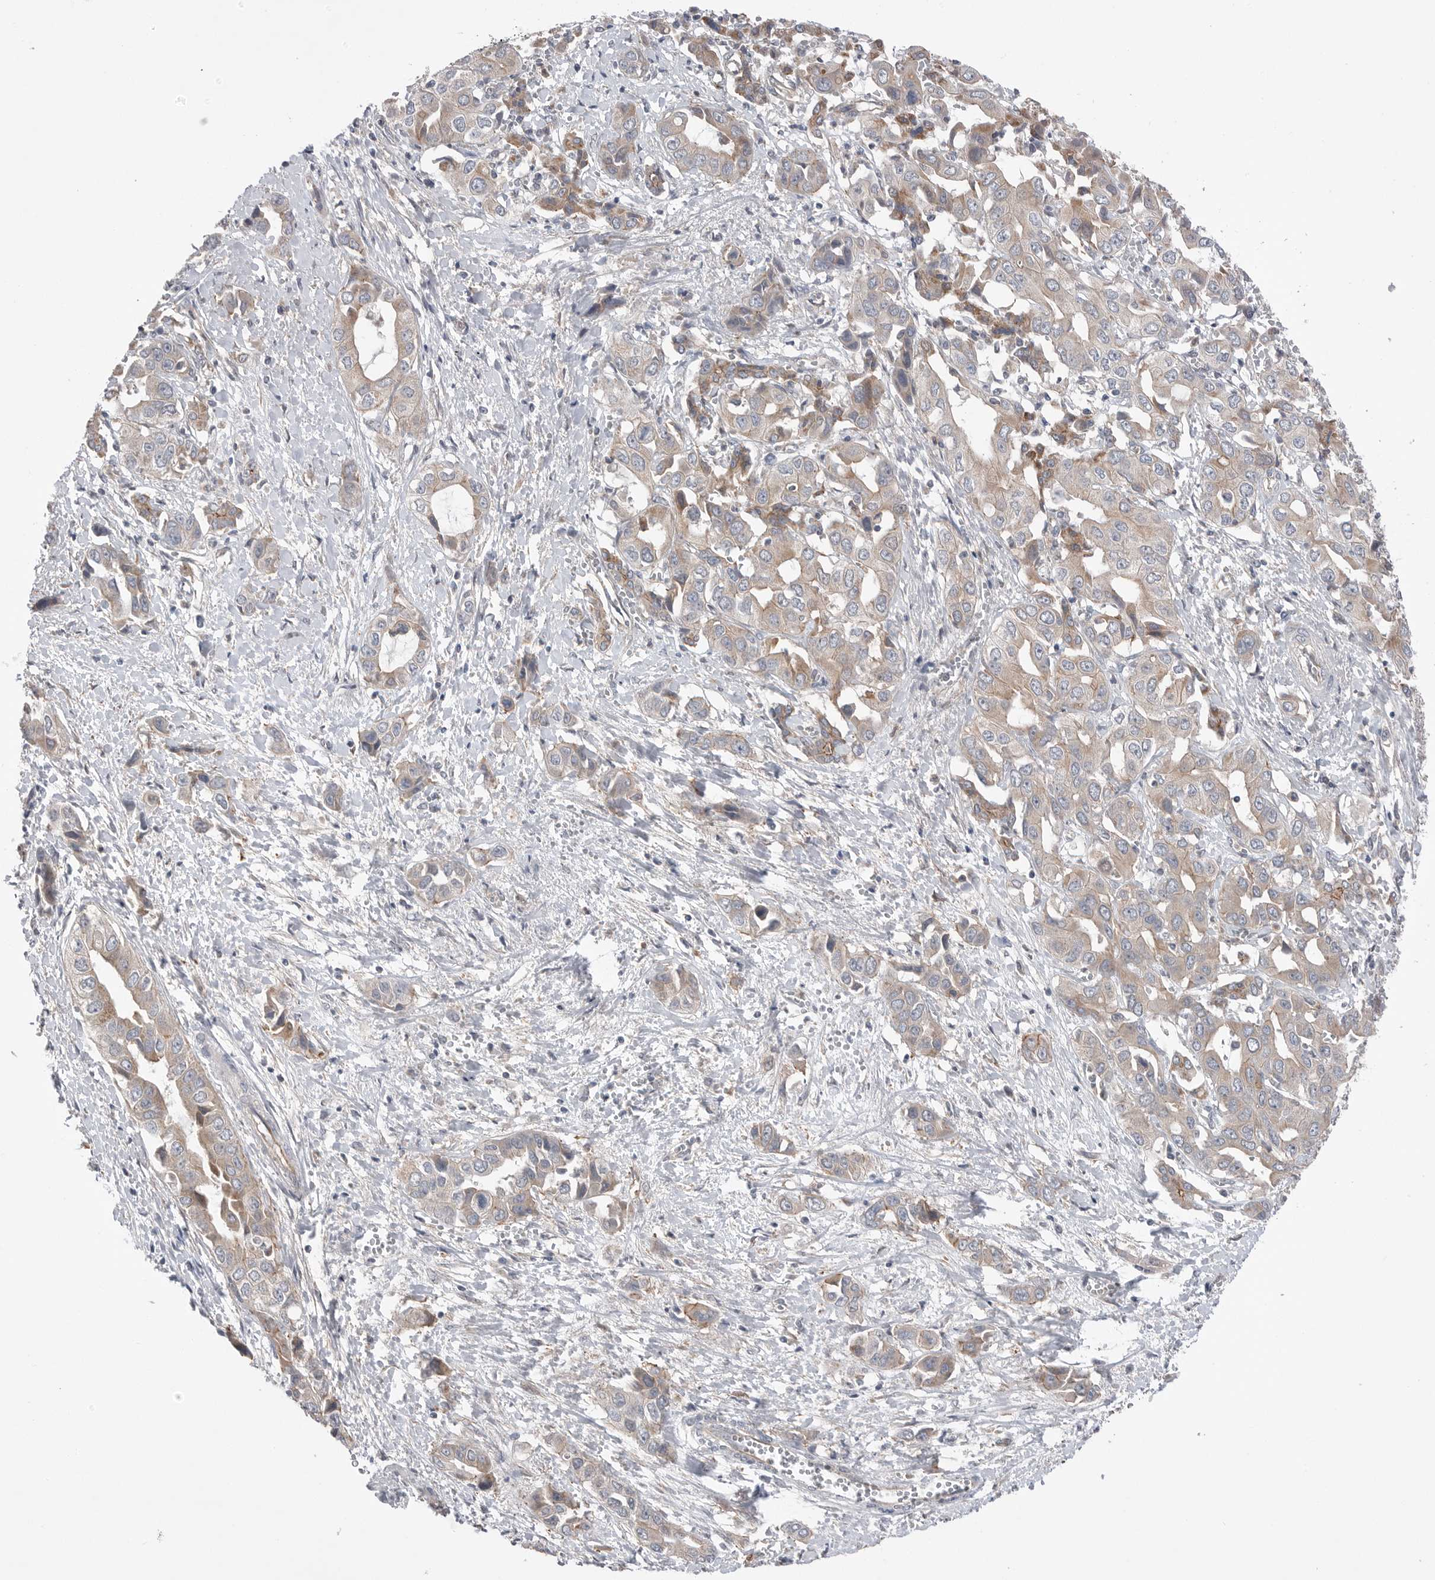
{"staining": {"intensity": "weak", "quantity": ">75%", "location": "cytoplasmic/membranous"}, "tissue": "liver cancer", "cell_type": "Tumor cells", "image_type": "cancer", "snomed": [{"axis": "morphology", "description": "Cholangiocarcinoma"}, {"axis": "topography", "description": "Liver"}], "caption": "Brown immunohistochemical staining in human liver cancer reveals weak cytoplasmic/membranous staining in about >75% of tumor cells.", "gene": "NTAQ1", "patient": {"sex": "female", "age": 52}}